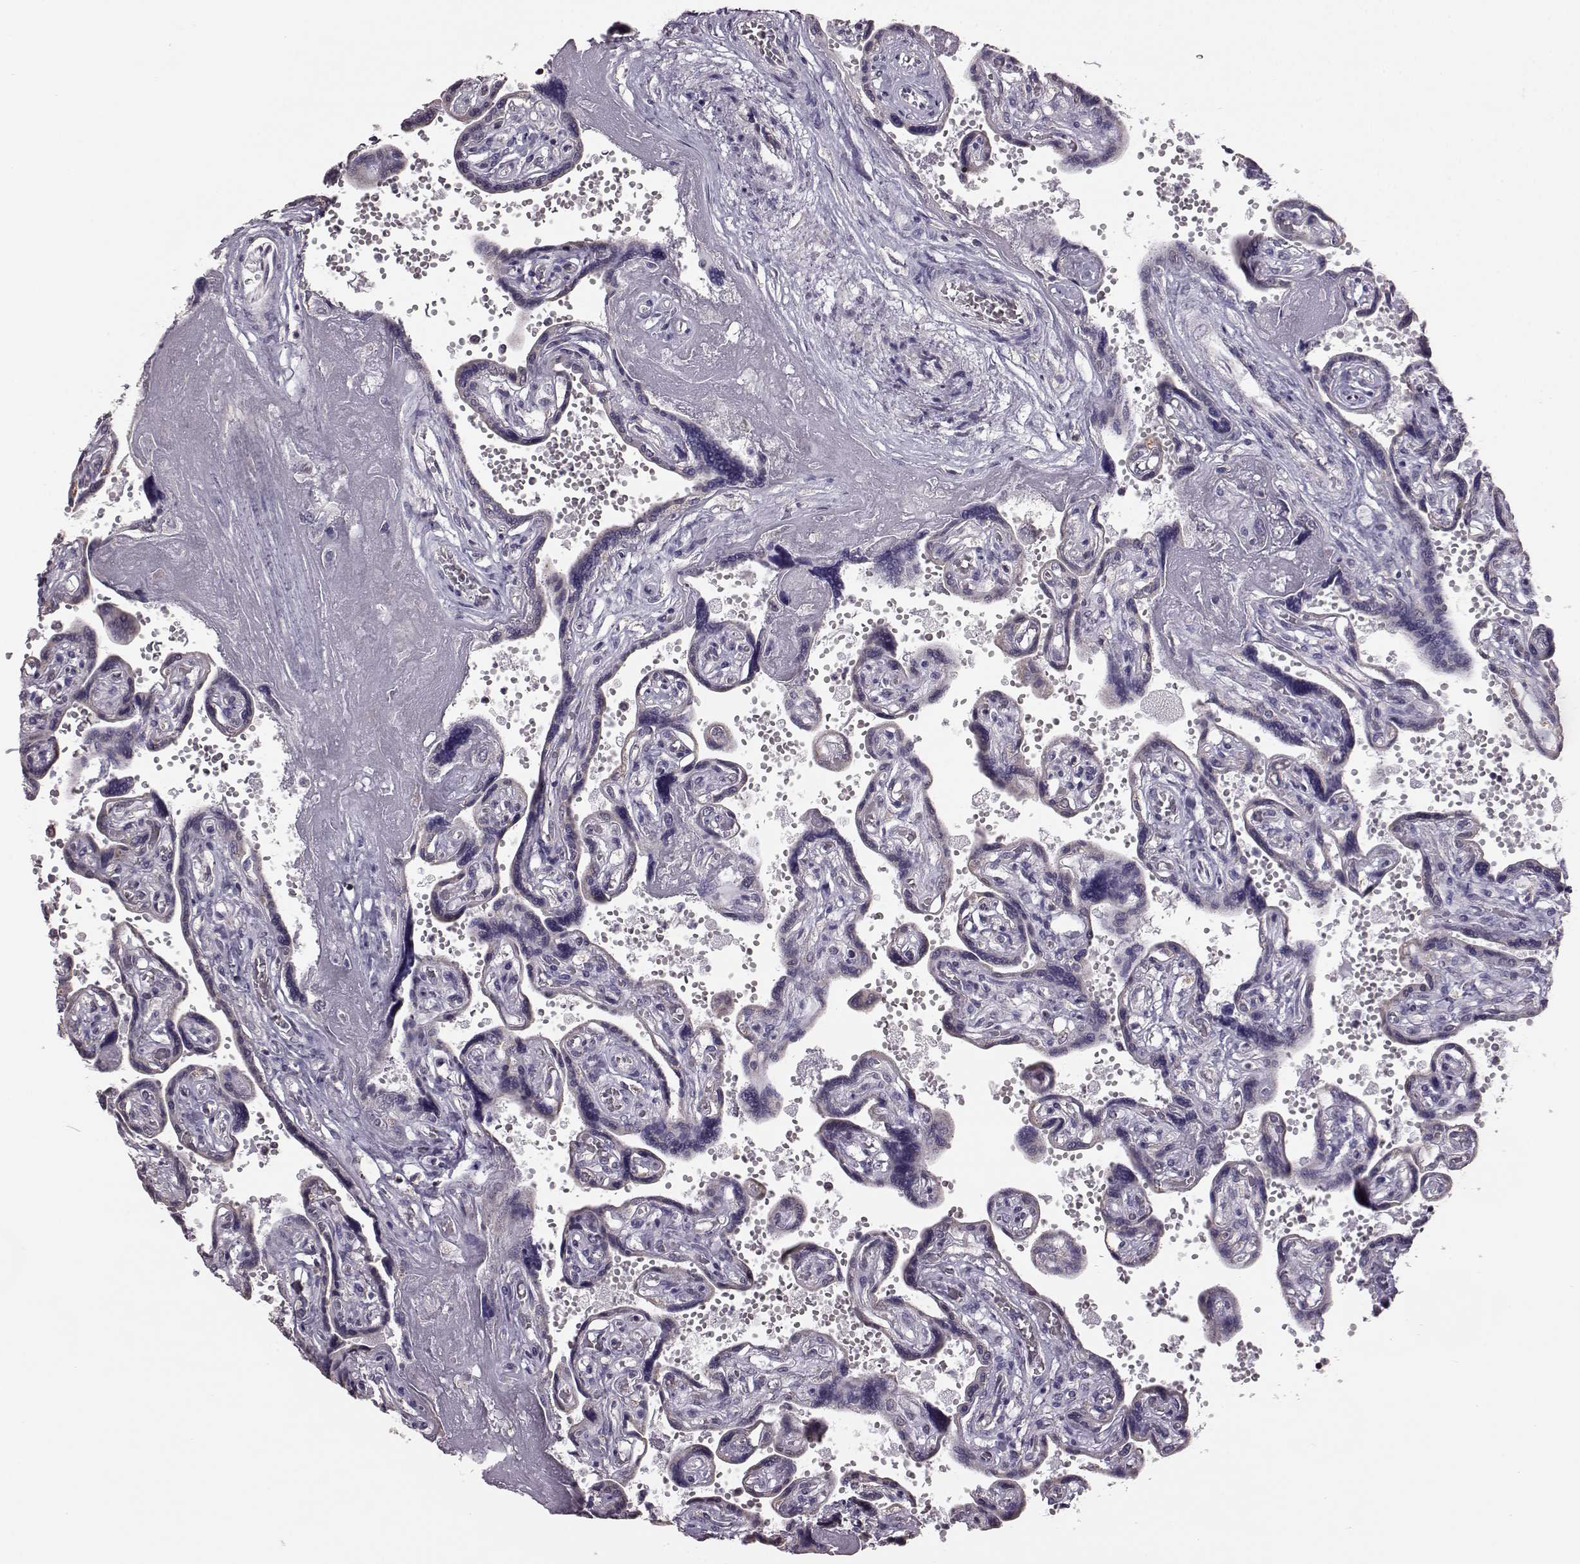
{"staining": {"intensity": "negative", "quantity": "none", "location": "none"}, "tissue": "placenta", "cell_type": "Decidual cells", "image_type": "normal", "snomed": [{"axis": "morphology", "description": "Normal tissue, NOS"}, {"axis": "topography", "description": "Placenta"}], "caption": "Micrograph shows no significant protein staining in decidual cells of benign placenta.", "gene": "ALDH3A1", "patient": {"sex": "female", "age": 32}}